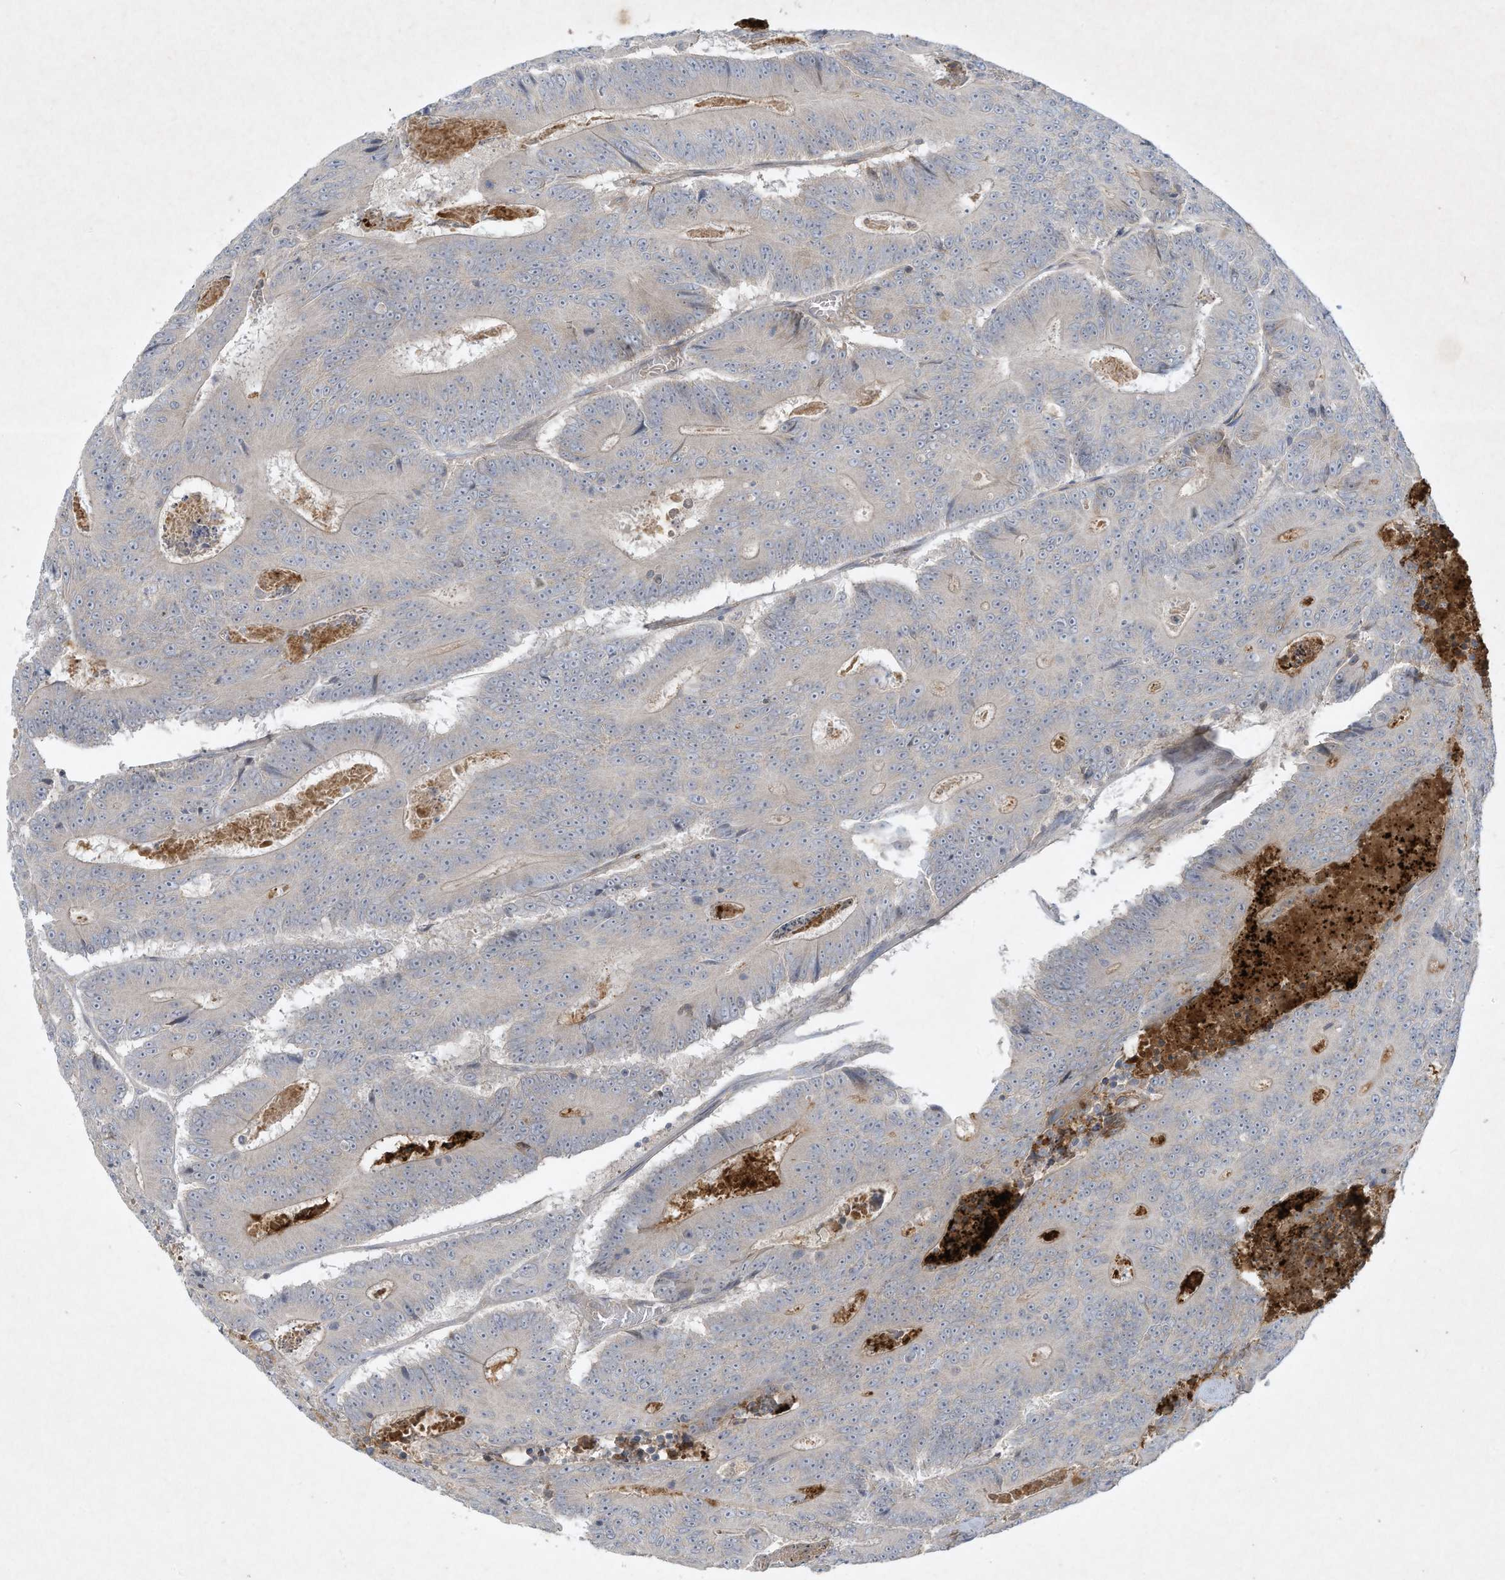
{"staining": {"intensity": "negative", "quantity": "none", "location": "none"}, "tissue": "colorectal cancer", "cell_type": "Tumor cells", "image_type": "cancer", "snomed": [{"axis": "morphology", "description": "Adenocarcinoma, NOS"}, {"axis": "topography", "description": "Colon"}], "caption": "An immunohistochemistry (IHC) photomicrograph of colorectal cancer (adenocarcinoma) is shown. There is no staining in tumor cells of colorectal cancer (adenocarcinoma).", "gene": "FETUB", "patient": {"sex": "male", "age": 83}}